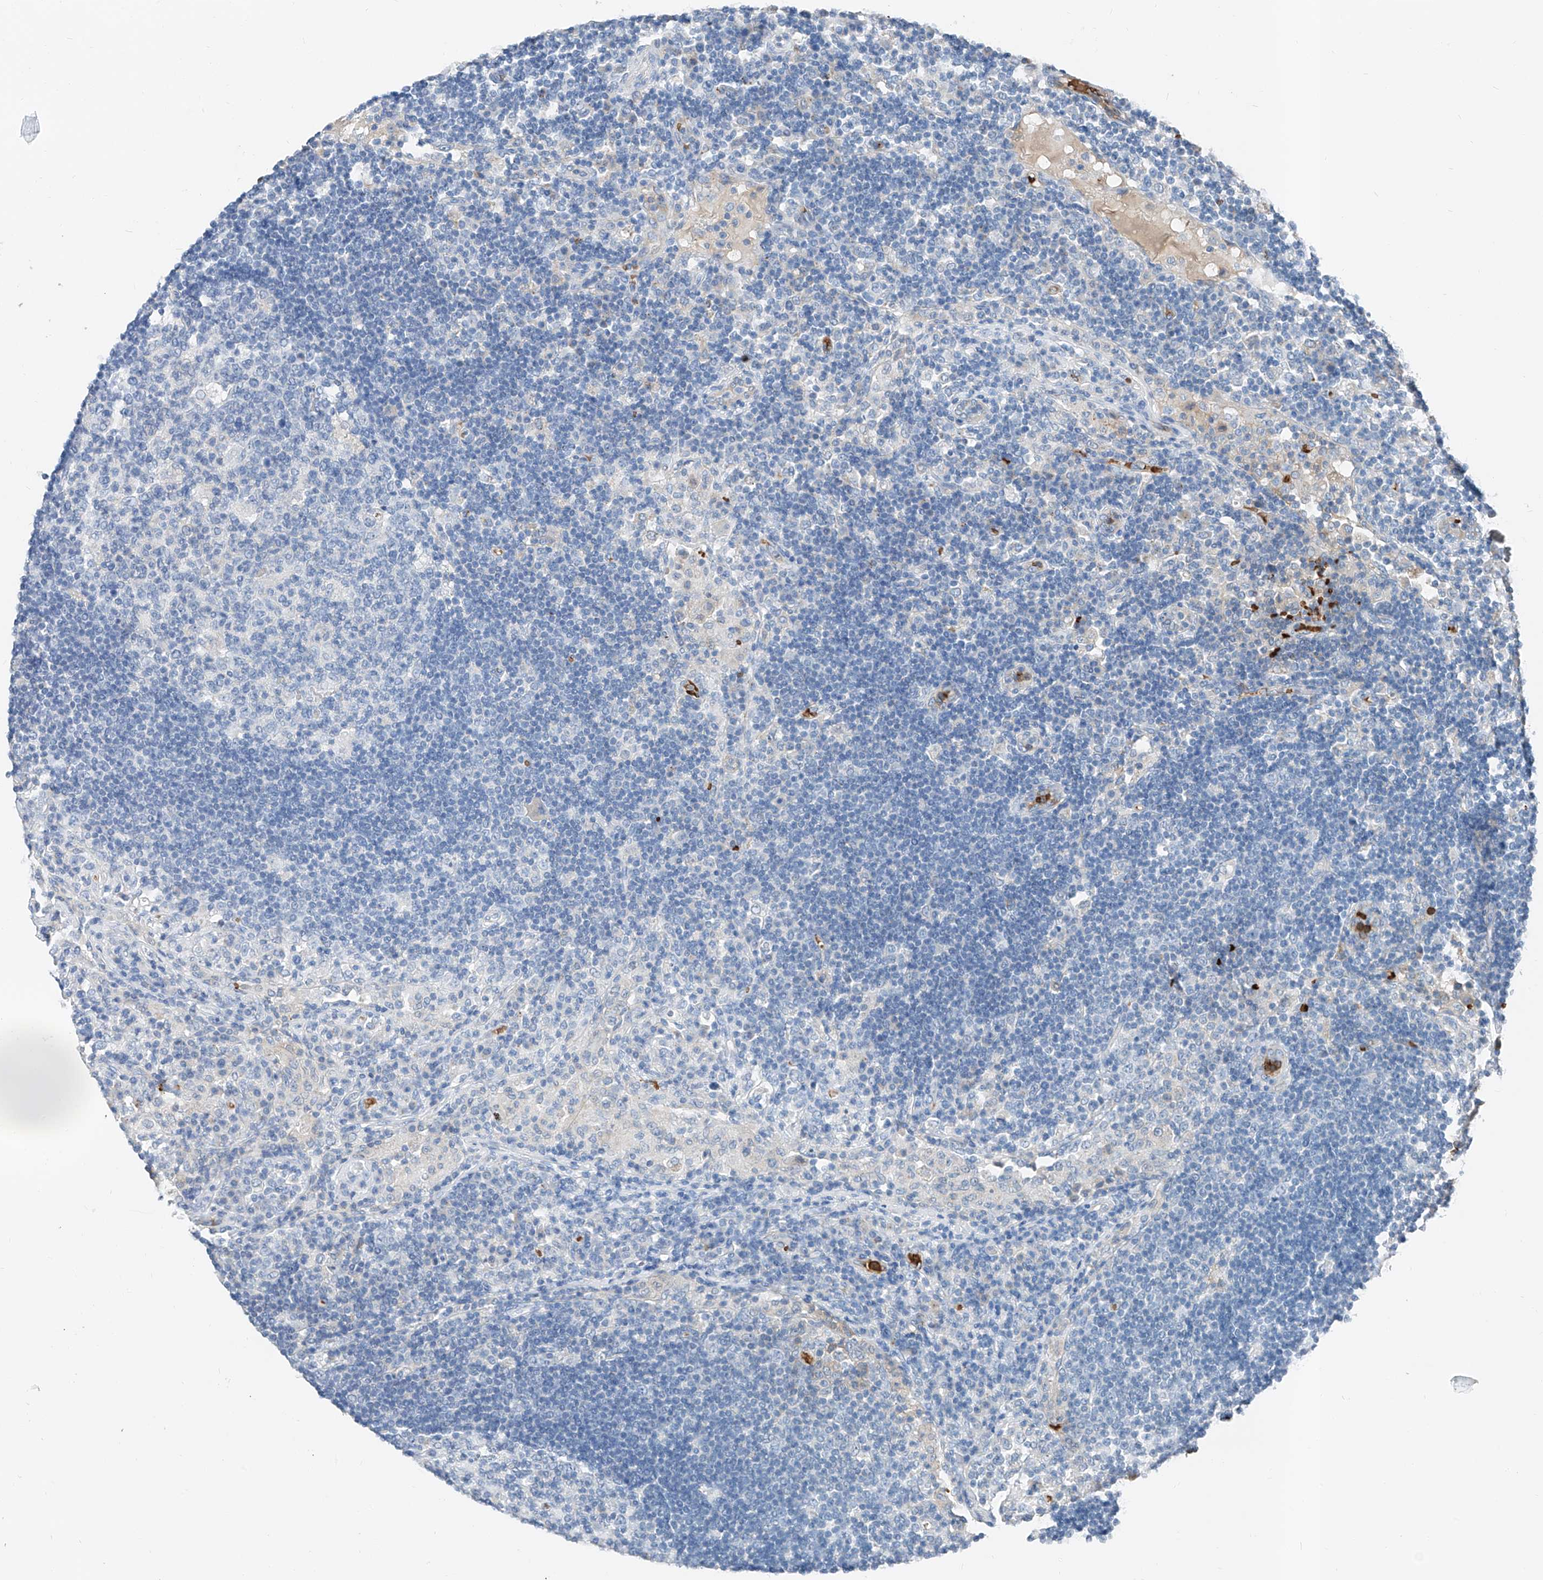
{"staining": {"intensity": "negative", "quantity": "none", "location": "none"}, "tissue": "lymph node", "cell_type": "Germinal center cells", "image_type": "normal", "snomed": [{"axis": "morphology", "description": "Normal tissue, NOS"}, {"axis": "topography", "description": "Lymph node"}], "caption": "Protein analysis of unremarkable lymph node shows no significant expression in germinal center cells. (Brightfield microscopy of DAB (3,3'-diaminobenzidine) immunohistochemistry (IHC) at high magnification).", "gene": "PRSS23", "patient": {"sex": "female", "age": 53}}